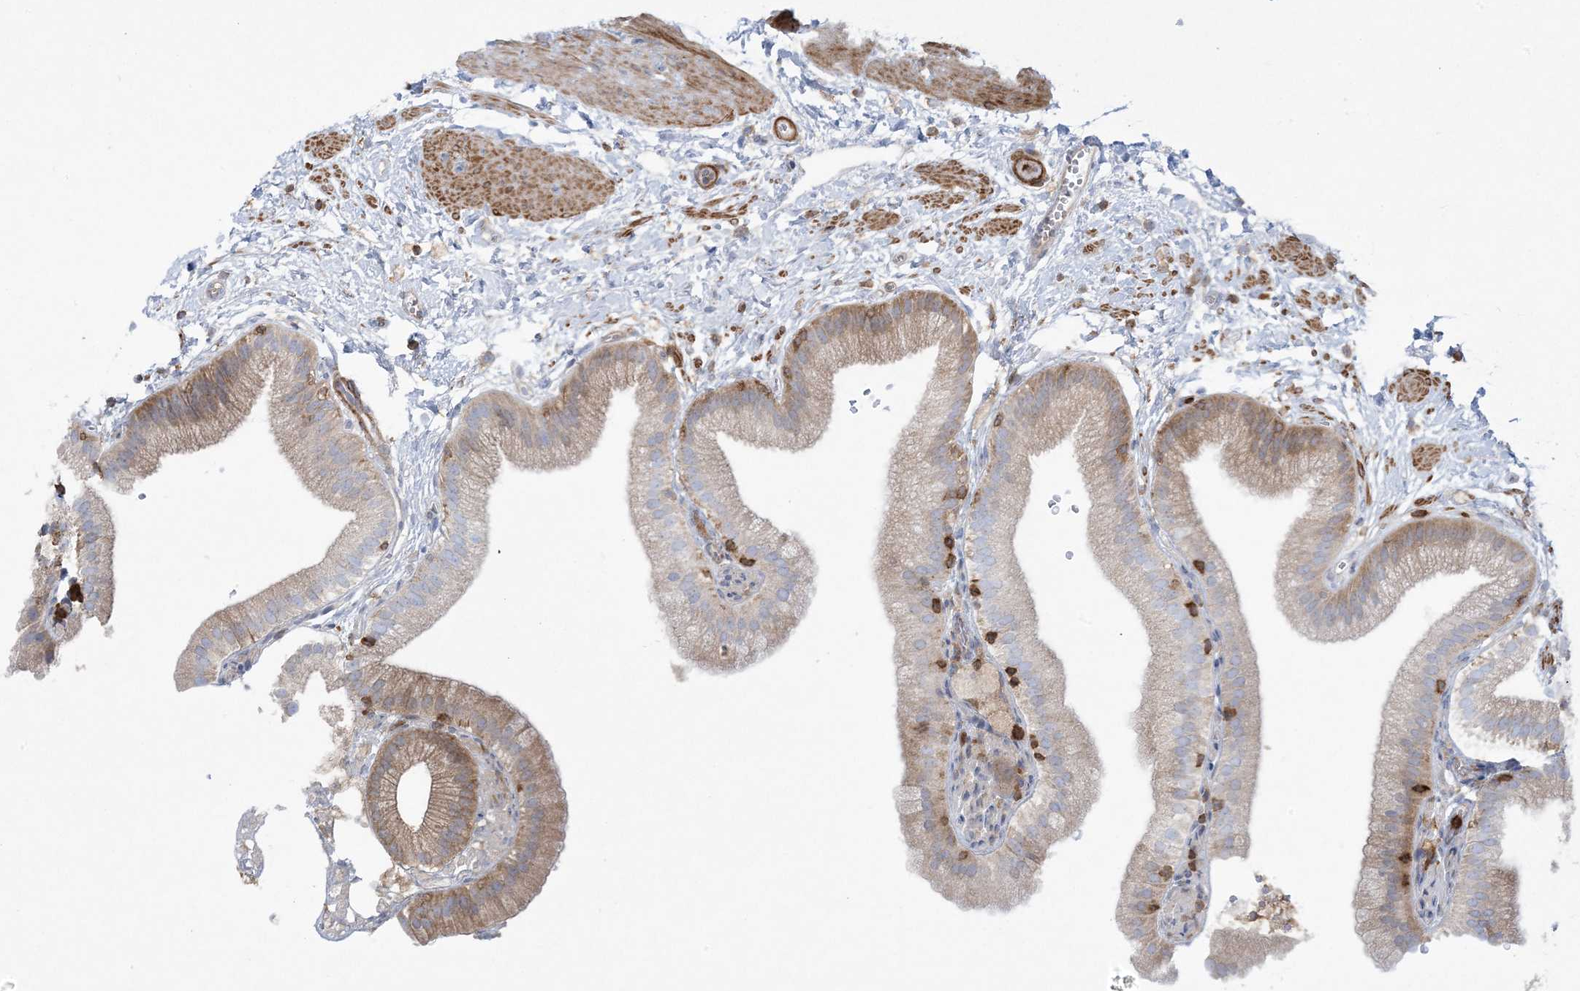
{"staining": {"intensity": "moderate", "quantity": "25%-75%", "location": "cytoplasmic/membranous"}, "tissue": "gallbladder", "cell_type": "Glandular cells", "image_type": "normal", "snomed": [{"axis": "morphology", "description": "Normal tissue, NOS"}, {"axis": "topography", "description": "Gallbladder"}], "caption": "Moderate cytoplasmic/membranous protein expression is appreciated in approximately 25%-75% of glandular cells in gallbladder. (DAB IHC with brightfield microscopy, high magnification).", "gene": "ARHGAP30", "patient": {"sex": "male", "age": 55}}